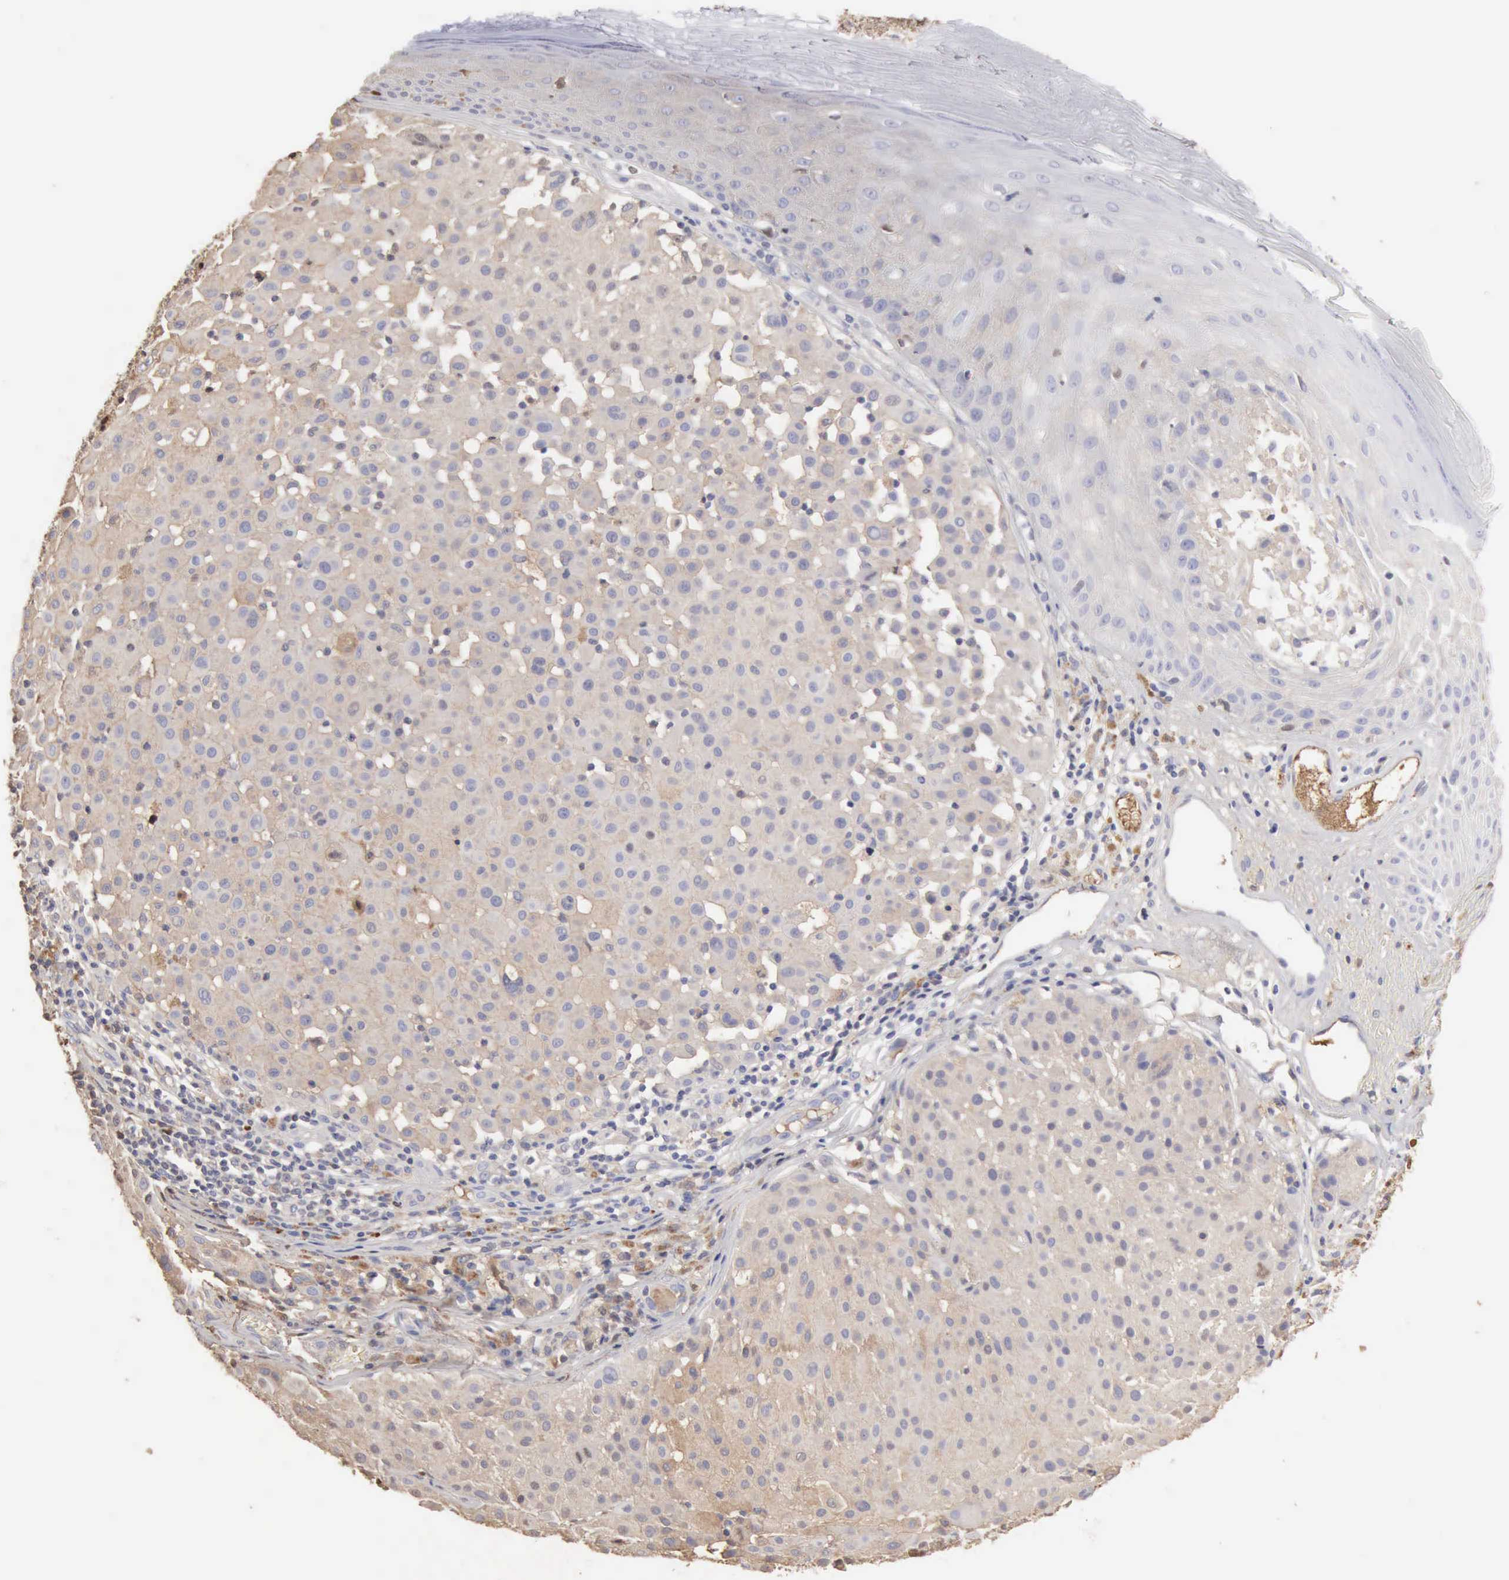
{"staining": {"intensity": "negative", "quantity": "none", "location": "none"}, "tissue": "melanoma", "cell_type": "Tumor cells", "image_type": "cancer", "snomed": [{"axis": "morphology", "description": "Malignant melanoma, NOS"}, {"axis": "topography", "description": "Skin"}], "caption": "IHC of malignant melanoma shows no staining in tumor cells.", "gene": "SERPINA1", "patient": {"sex": "male", "age": 36}}